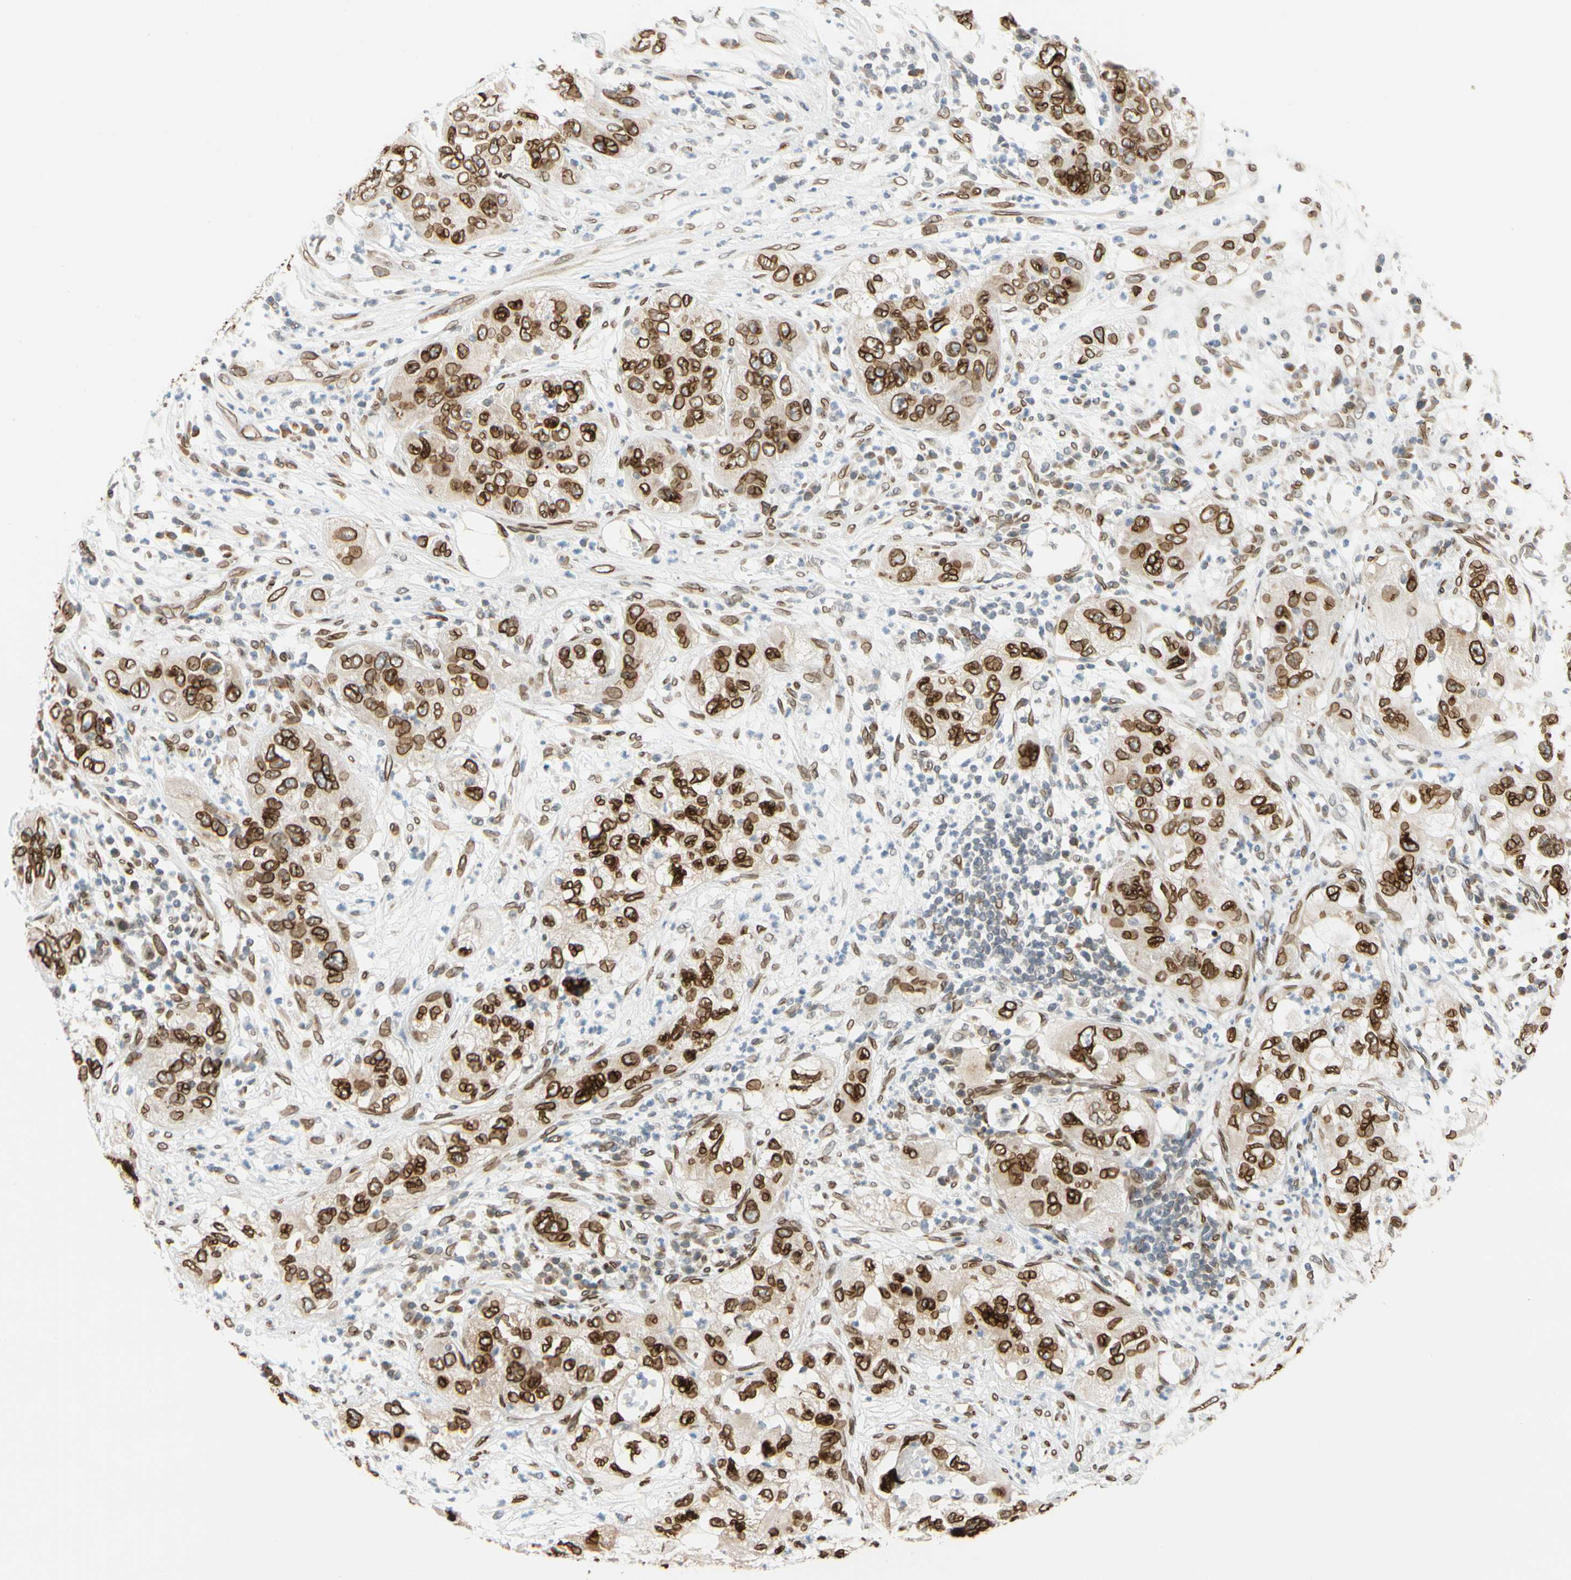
{"staining": {"intensity": "strong", "quantity": ">75%", "location": "cytoplasmic/membranous,nuclear"}, "tissue": "pancreatic cancer", "cell_type": "Tumor cells", "image_type": "cancer", "snomed": [{"axis": "morphology", "description": "Adenocarcinoma, NOS"}, {"axis": "topography", "description": "Pancreas"}], "caption": "There is high levels of strong cytoplasmic/membranous and nuclear staining in tumor cells of adenocarcinoma (pancreatic), as demonstrated by immunohistochemical staining (brown color).", "gene": "SUN1", "patient": {"sex": "female", "age": 78}}